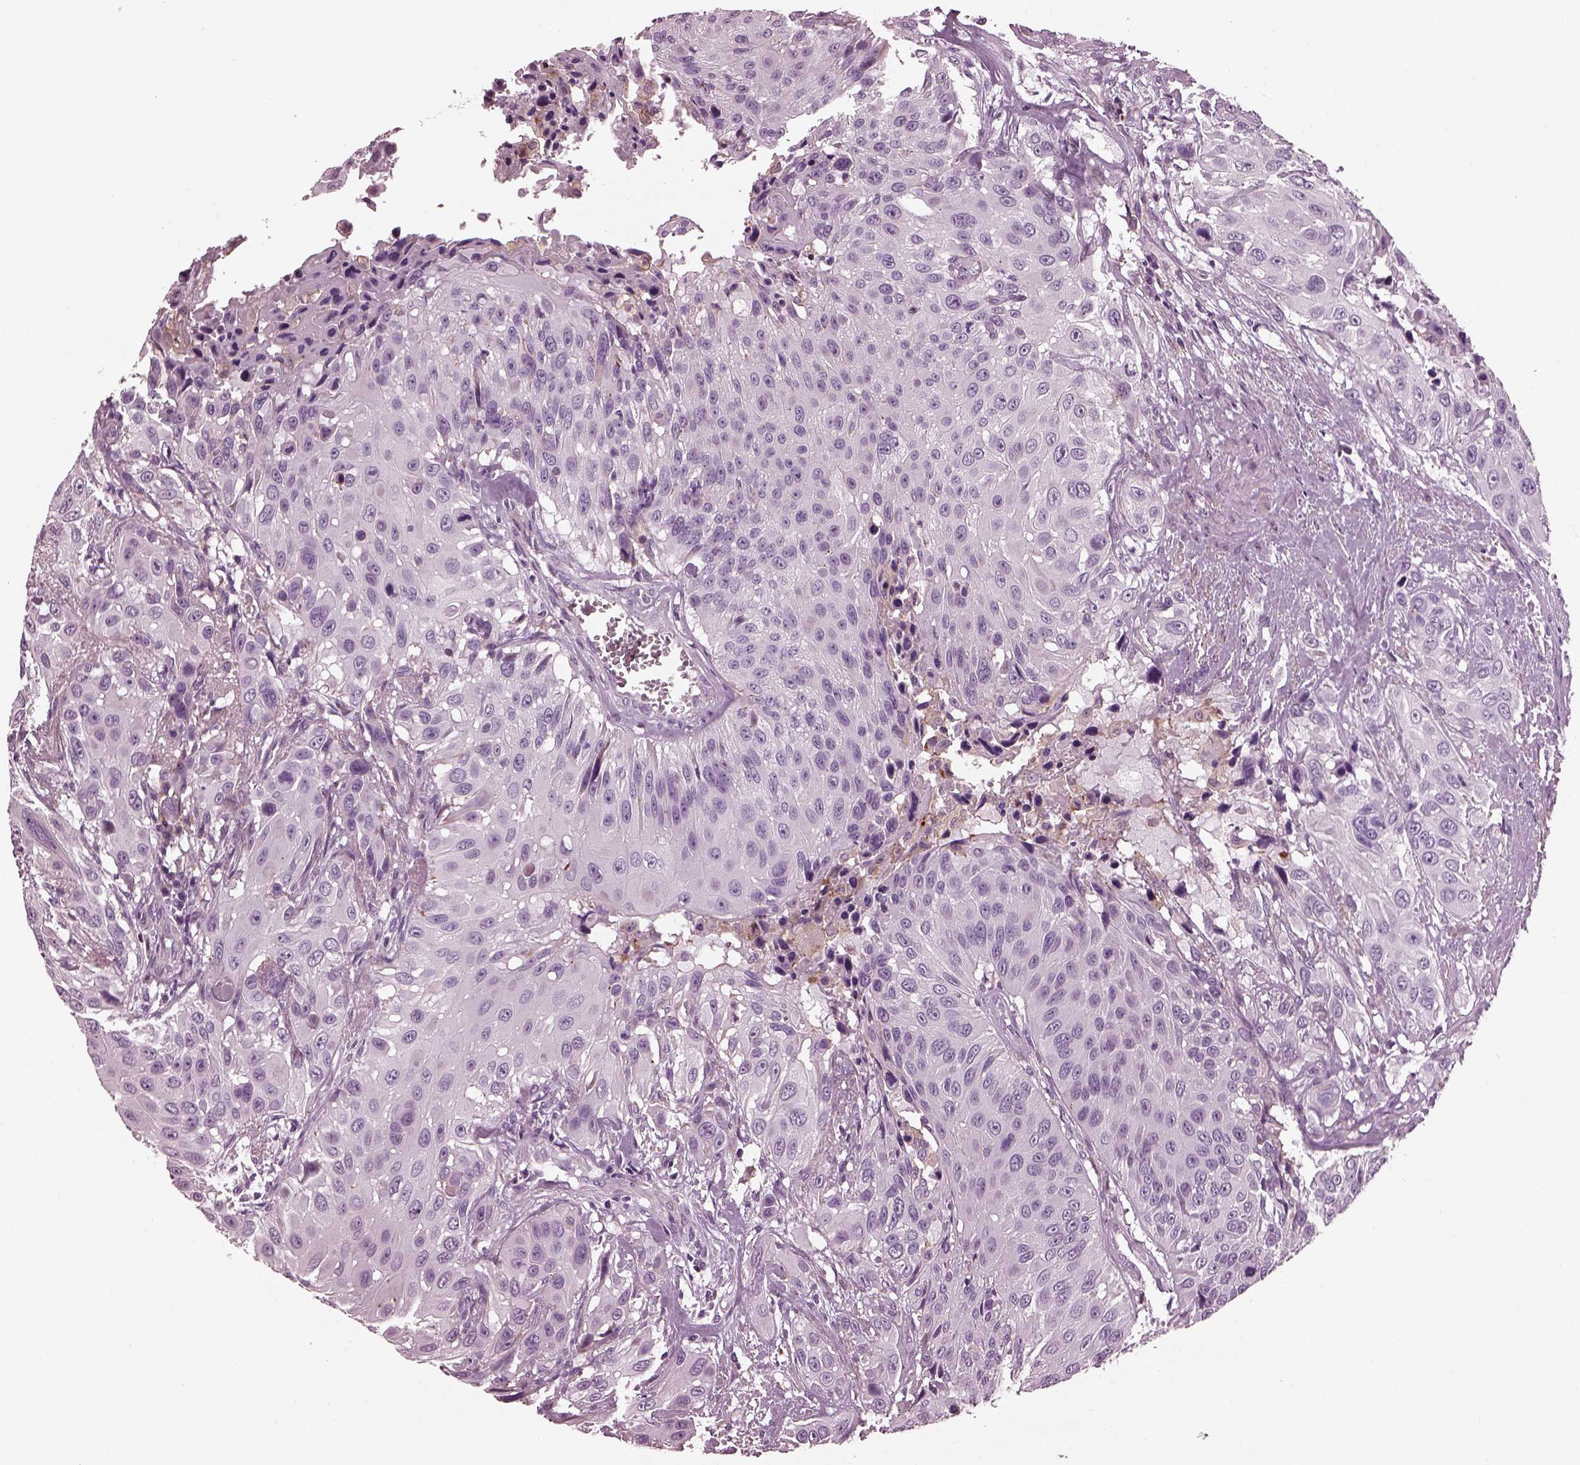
{"staining": {"intensity": "negative", "quantity": "none", "location": "none"}, "tissue": "urothelial cancer", "cell_type": "Tumor cells", "image_type": "cancer", "snomed": [{"axis": "morphology", "description": "Urothelial carcinoma, NOS"}, {"axis": "topography", "description": "Urinary bladder"}], "caption": "There is no significant staining in tumor cells of urothelial cancer.", "gene": "GDF11", "patient": {"sex": "male", "age": 55}}